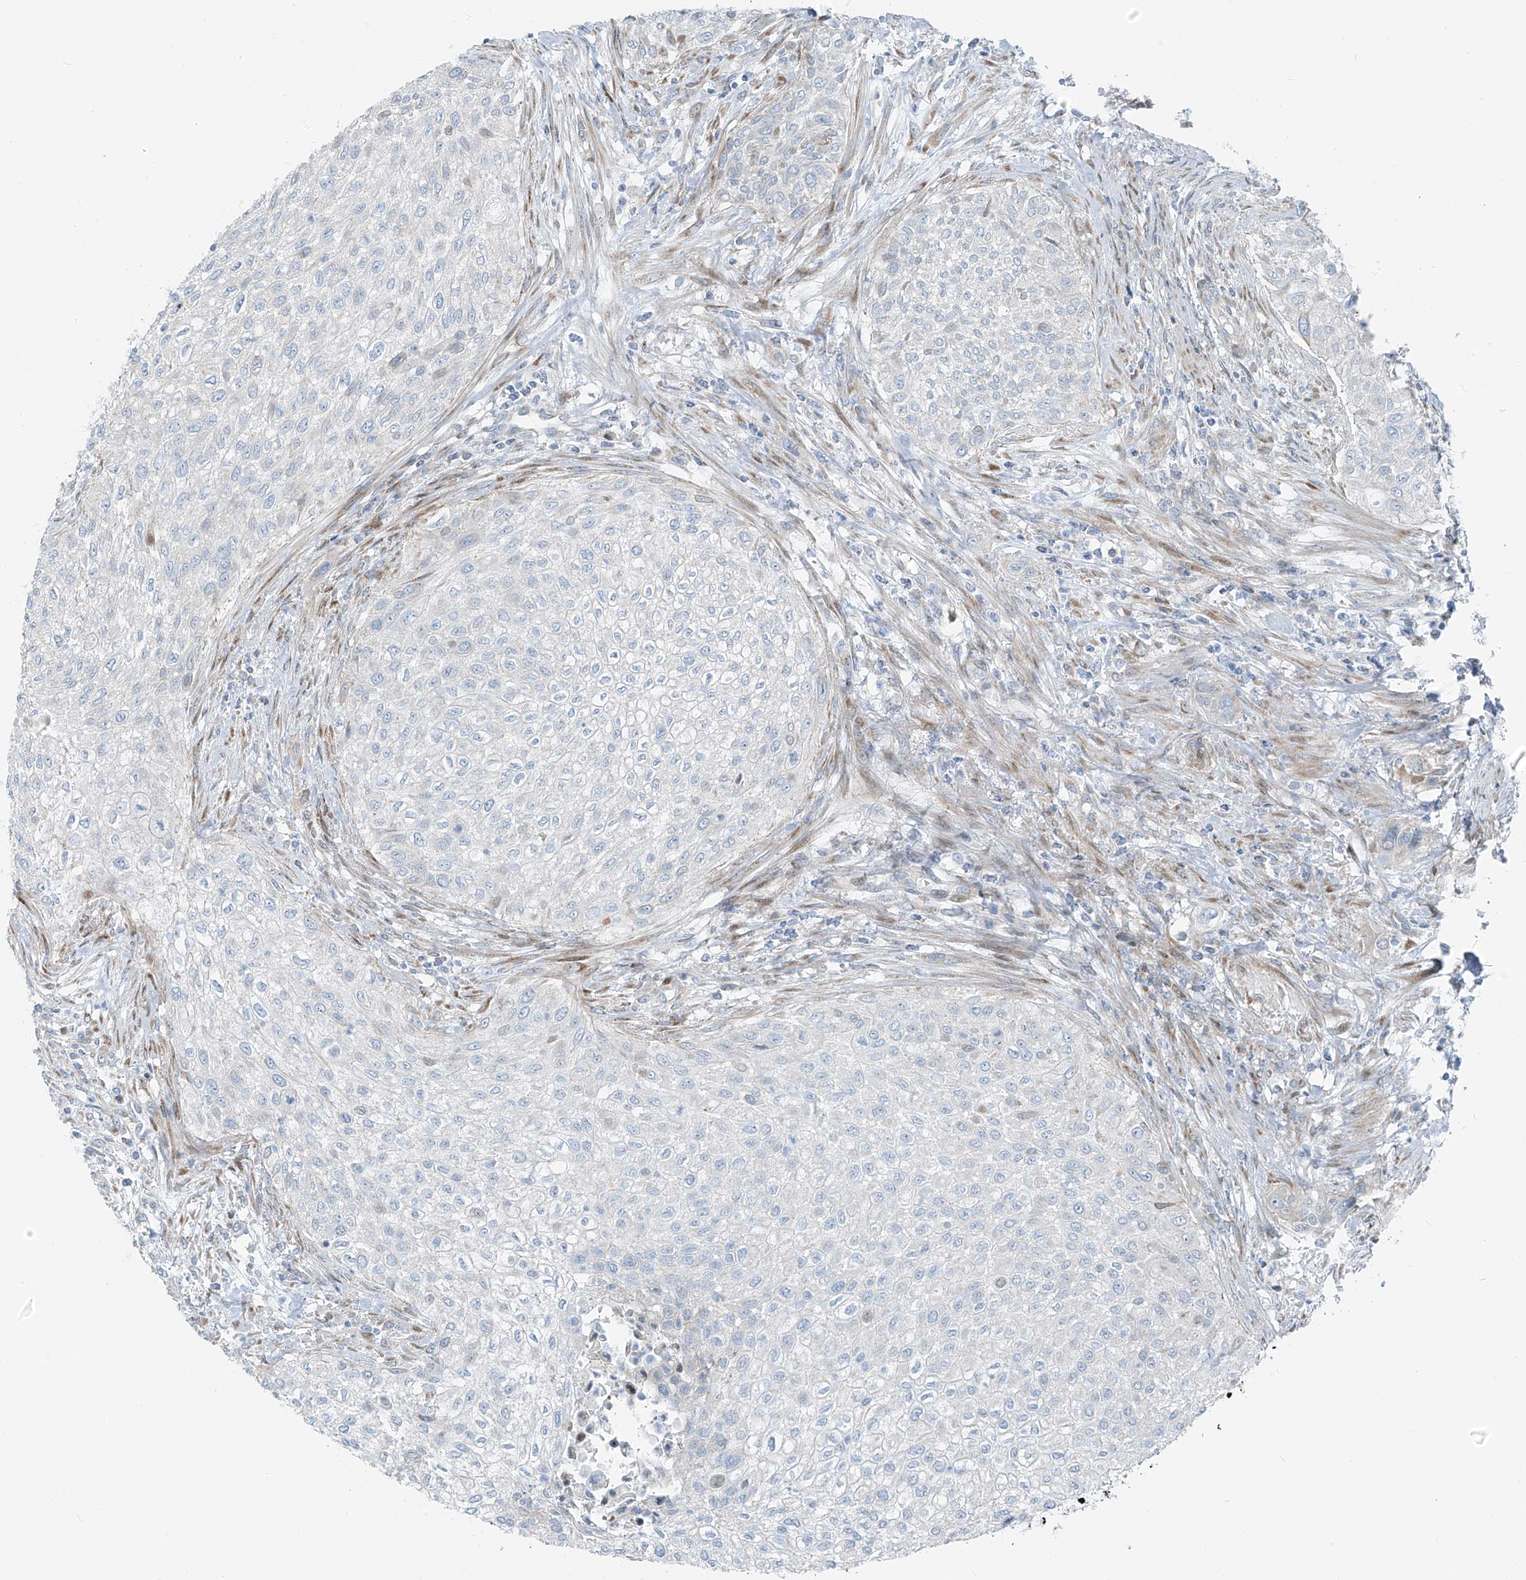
{"staining": {"intensity": "negative", "quantity": "none", "location": "none"}, "tissue": "urothelial cancer", "cell_type": "Tumor cells", "image_type": "cancer", "snomed": [{"axis": "morphology", "description": "Urothelial carcinoma, High grade"}, {"axis": "topography", "description": "Urinary bladder"}], "caption": "Protein analysis of urothelial cancer displays no significant staining in tumor cells.", "gene": "HIC2", "patient": {"sex": "male", "age": 35}}